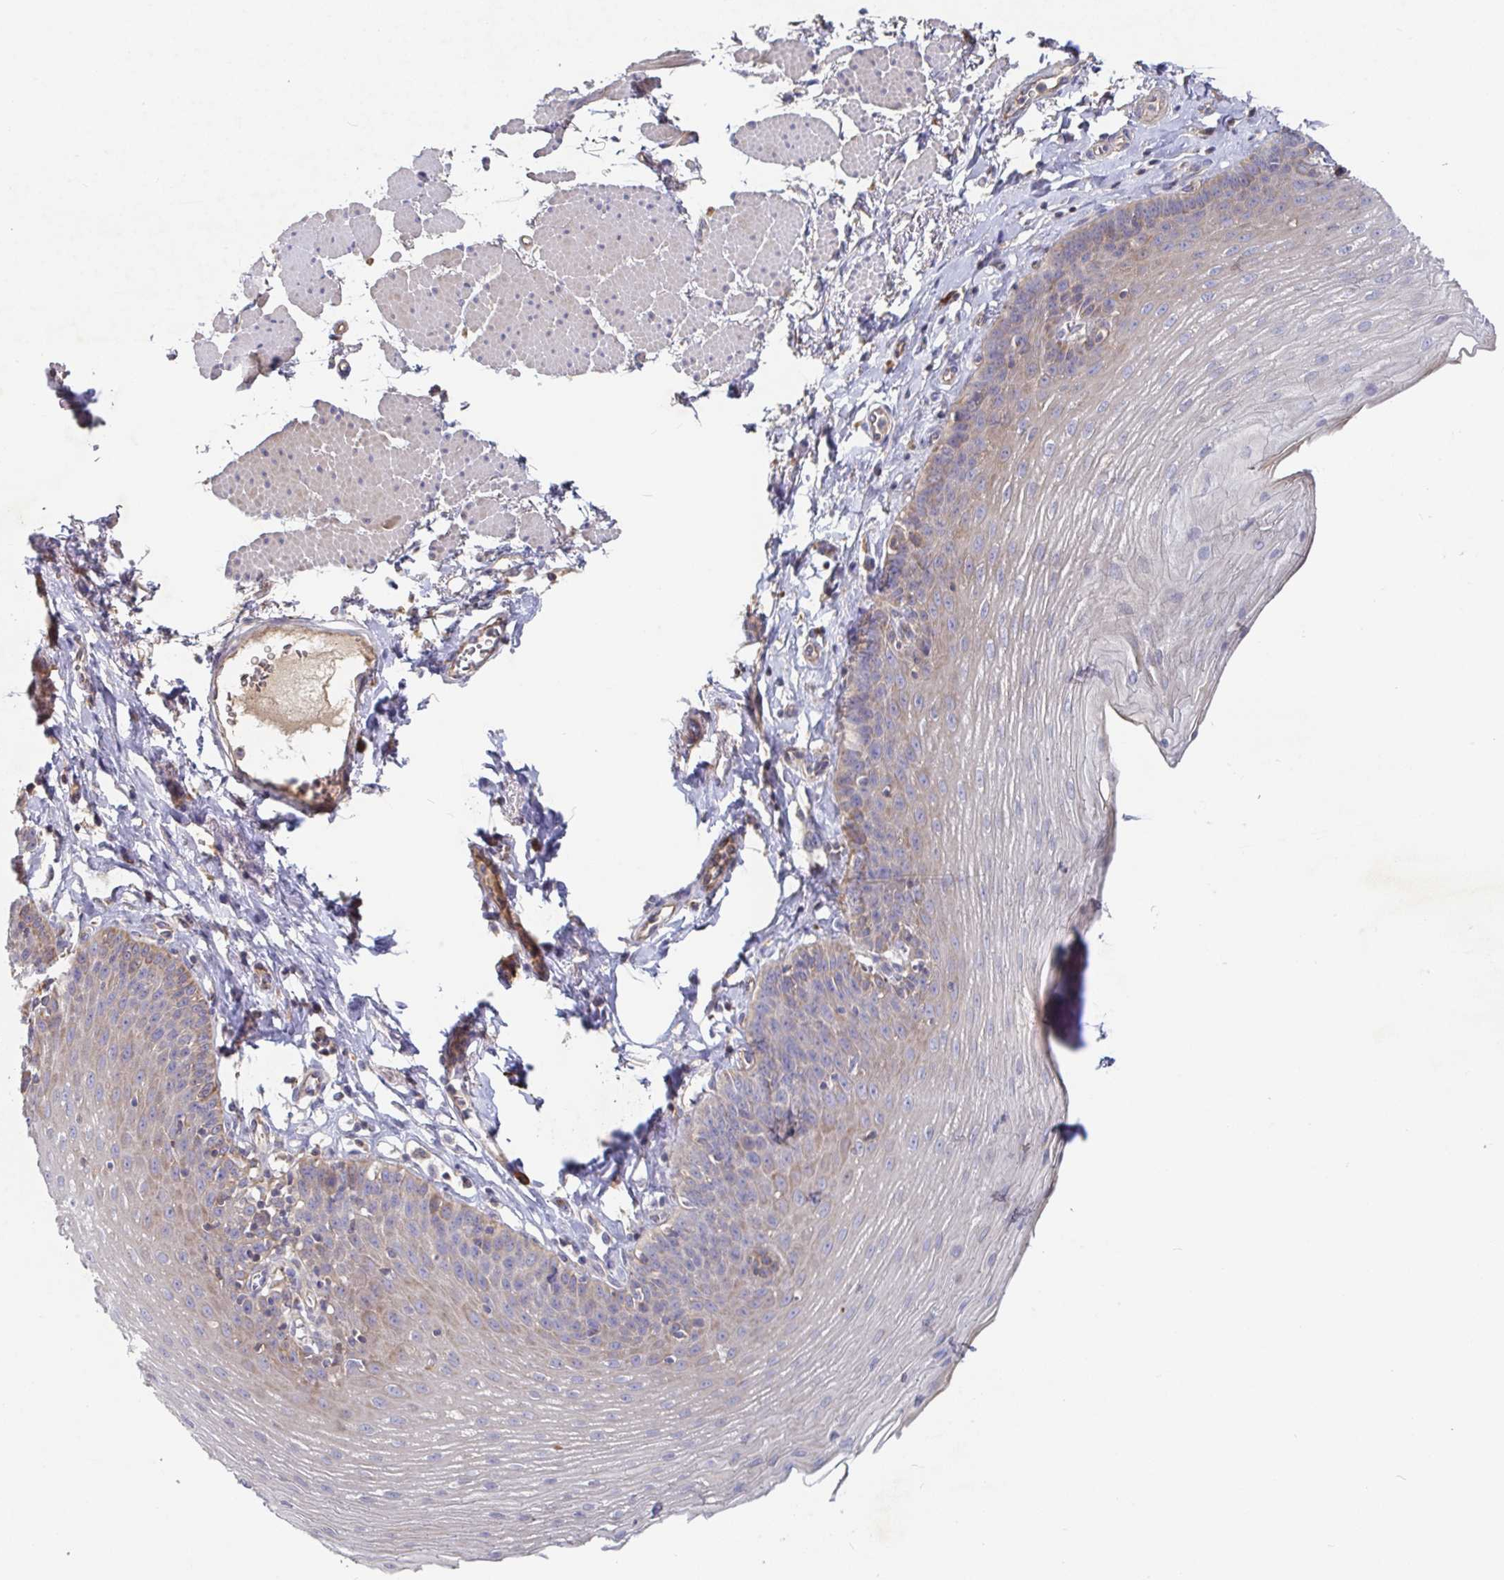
{"staining": {"intensity": "weak", "quantity": "25%-75%", "location": "cytoplasmic/membranous"}, "tissue": "esophagus", "cell_type": "Squamous epithelial cells", "image_type": "normal", "snomed": [{"axis": "morphology", "description": "Normal tissue, NOS"}, {"axis": "topography", "description": "Esophagus"}], "caption": "DAB (3,3'-diaminobenzidine) immunohistochemical staining of benign esophagus exhibits weak cytoplasmic/membranous protein expression in about 25%-75% of squamous epithelial cells.", "gene": "IRAK2", "patient": {"sex": "female", "age": 81}}